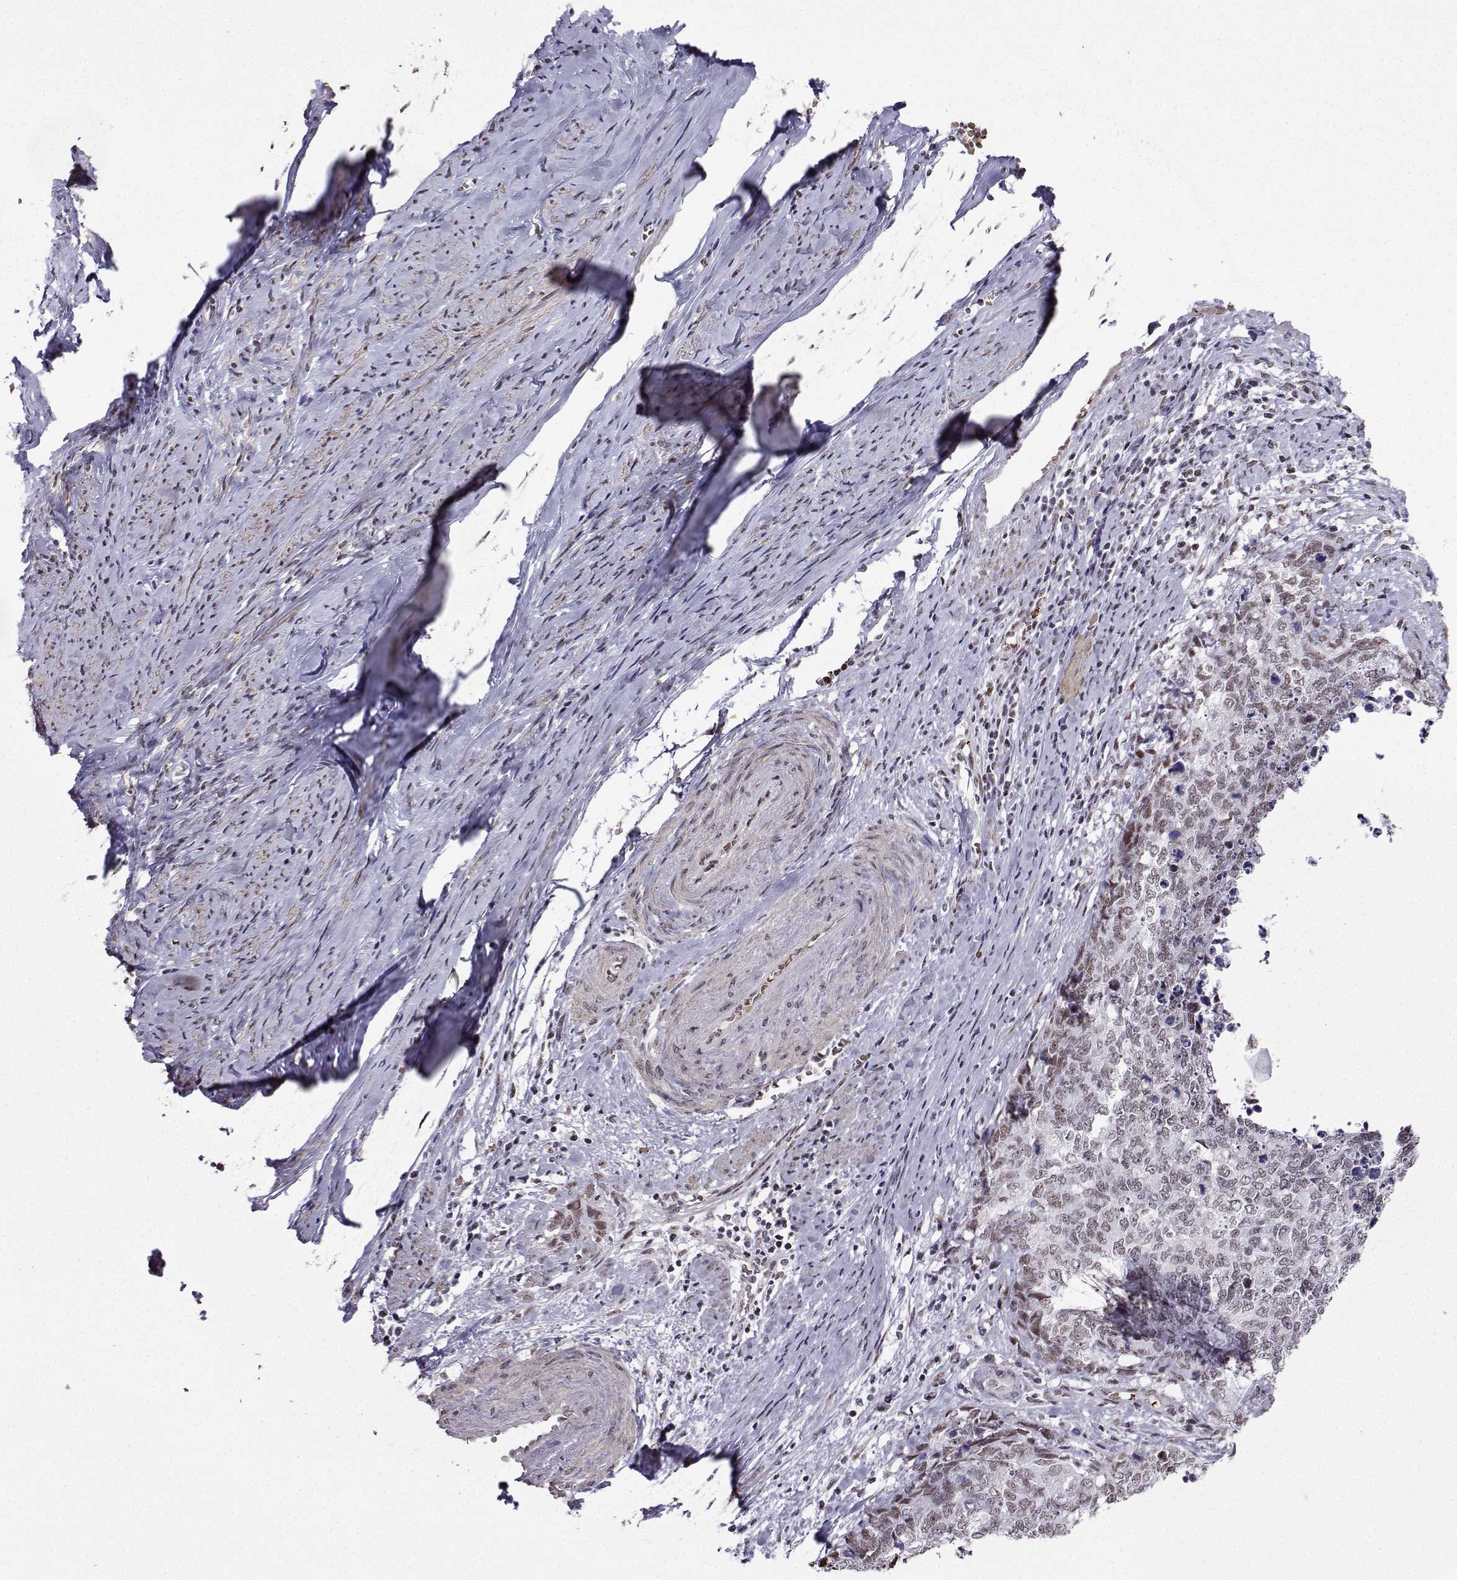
{"staining": {"intensity": "negative", "quantity": "none", "location": "none"}, "tissue": "cervical cancer", "cell_type": "Tumor cells", "image_type": "cancer", "snomed": [{"axis": "morphology", "description": "Squamous cell carcinoma, NOS"}, {"axis": "topography", "description": "Cervix"}], "caption": "Cervical cancer (squamous cell carcinoma) was stained to show a protein in brown. There is no significant expression in tumor cells.", "gene": "CCNK", "patient": {"sex": "female", "age": 63}}